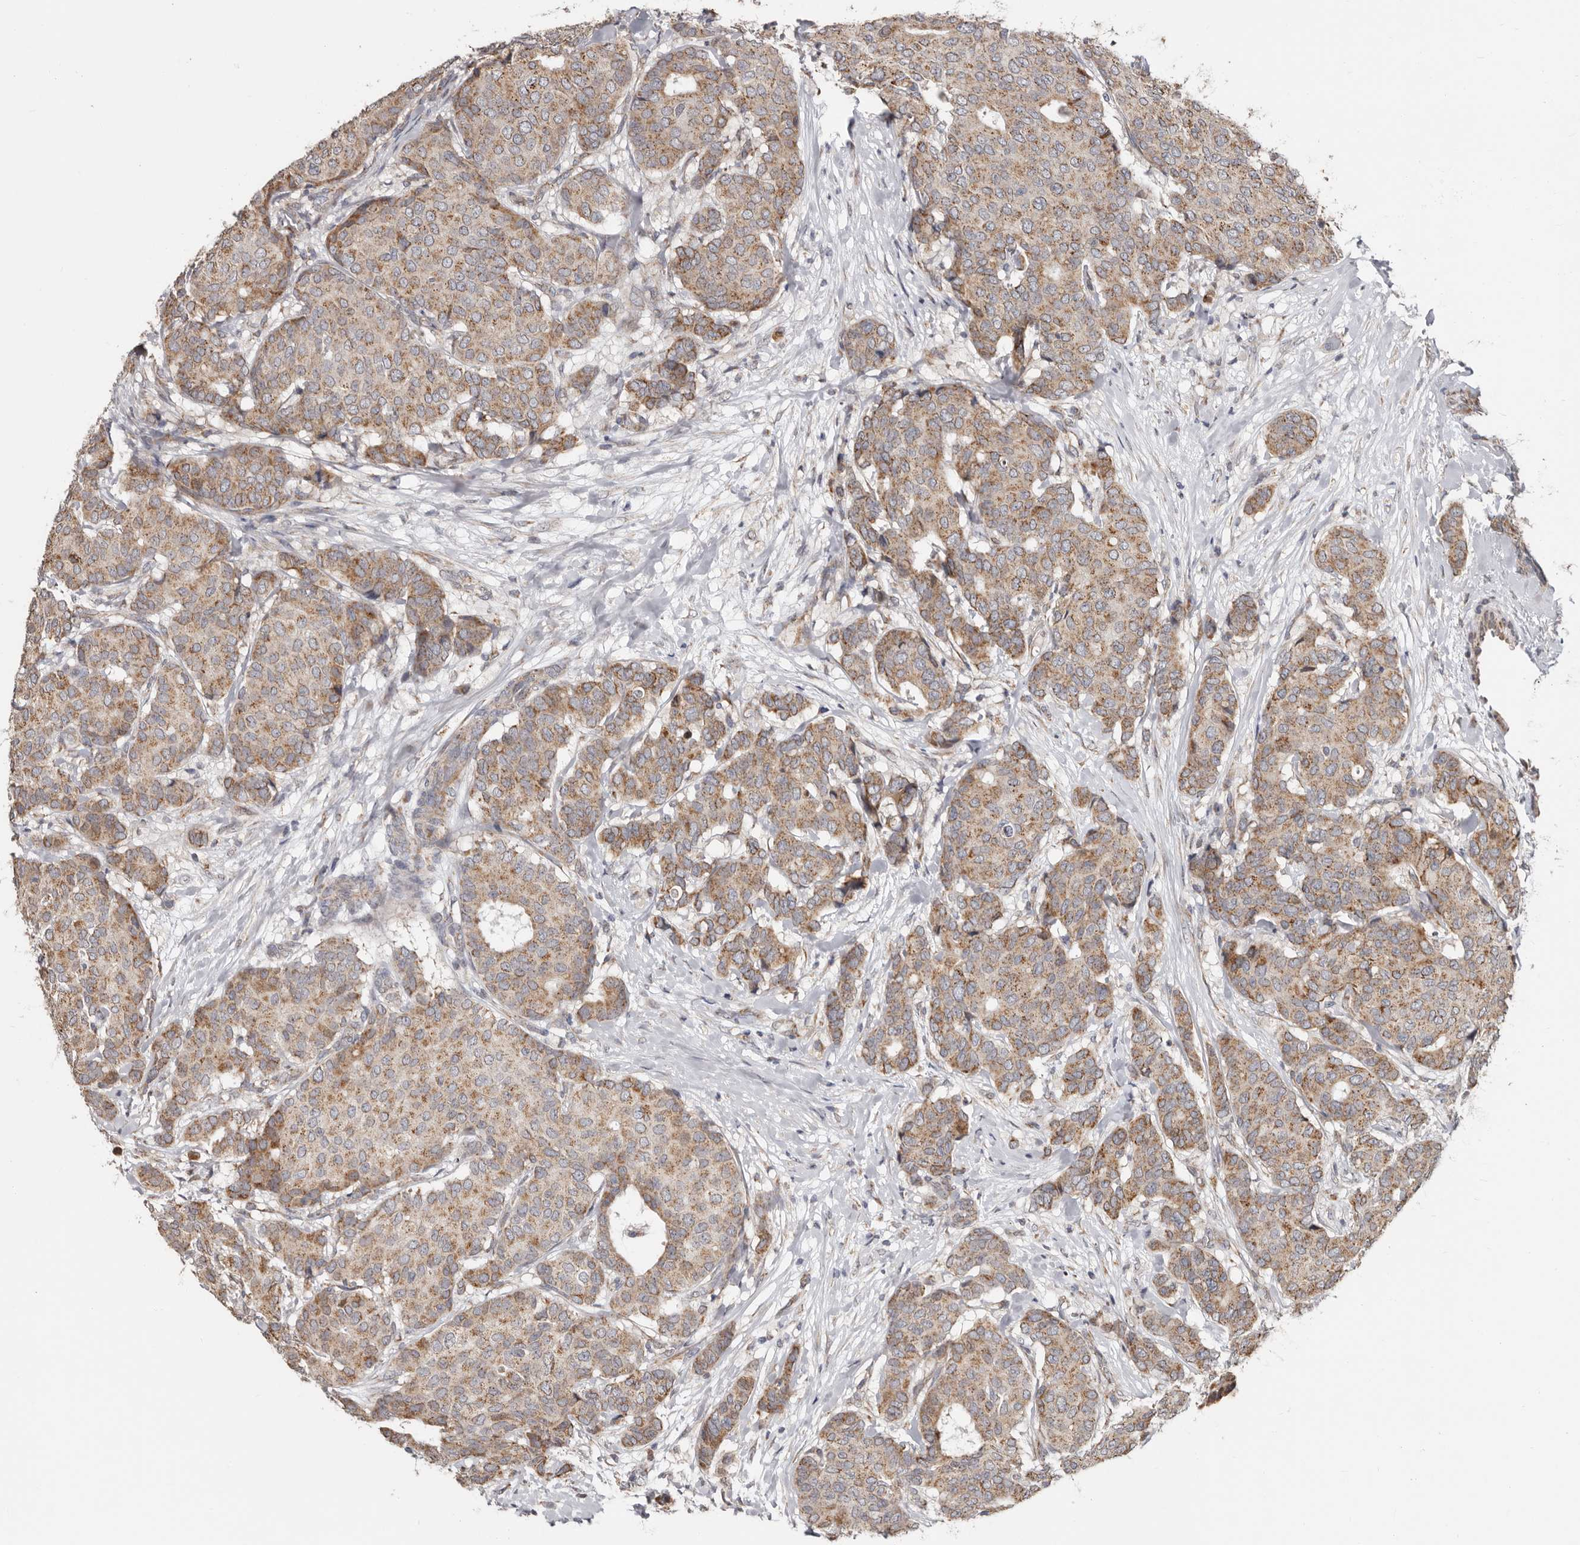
{"staining": {"intensity": "moderate", "quantity": ">75%", "location": "cytoplasmic/membranous"}, "tissue": "breast cancer", "cell_type": "Tumor cells", "image_type": "cancer", "snomed": [{"axis": "morphology", "description": "Duct carcinoma"}, {"axis": "topography", "description": "Breast"}], "caption": "The immunohistochemical stain highlights moderate cytoplasmic/membranous positivity in tumor cells of breast cancer (invasive ductal carcinoma) tissue.", "gene": "MRPL18", "patient": {"sex": "female", "age": 75}}